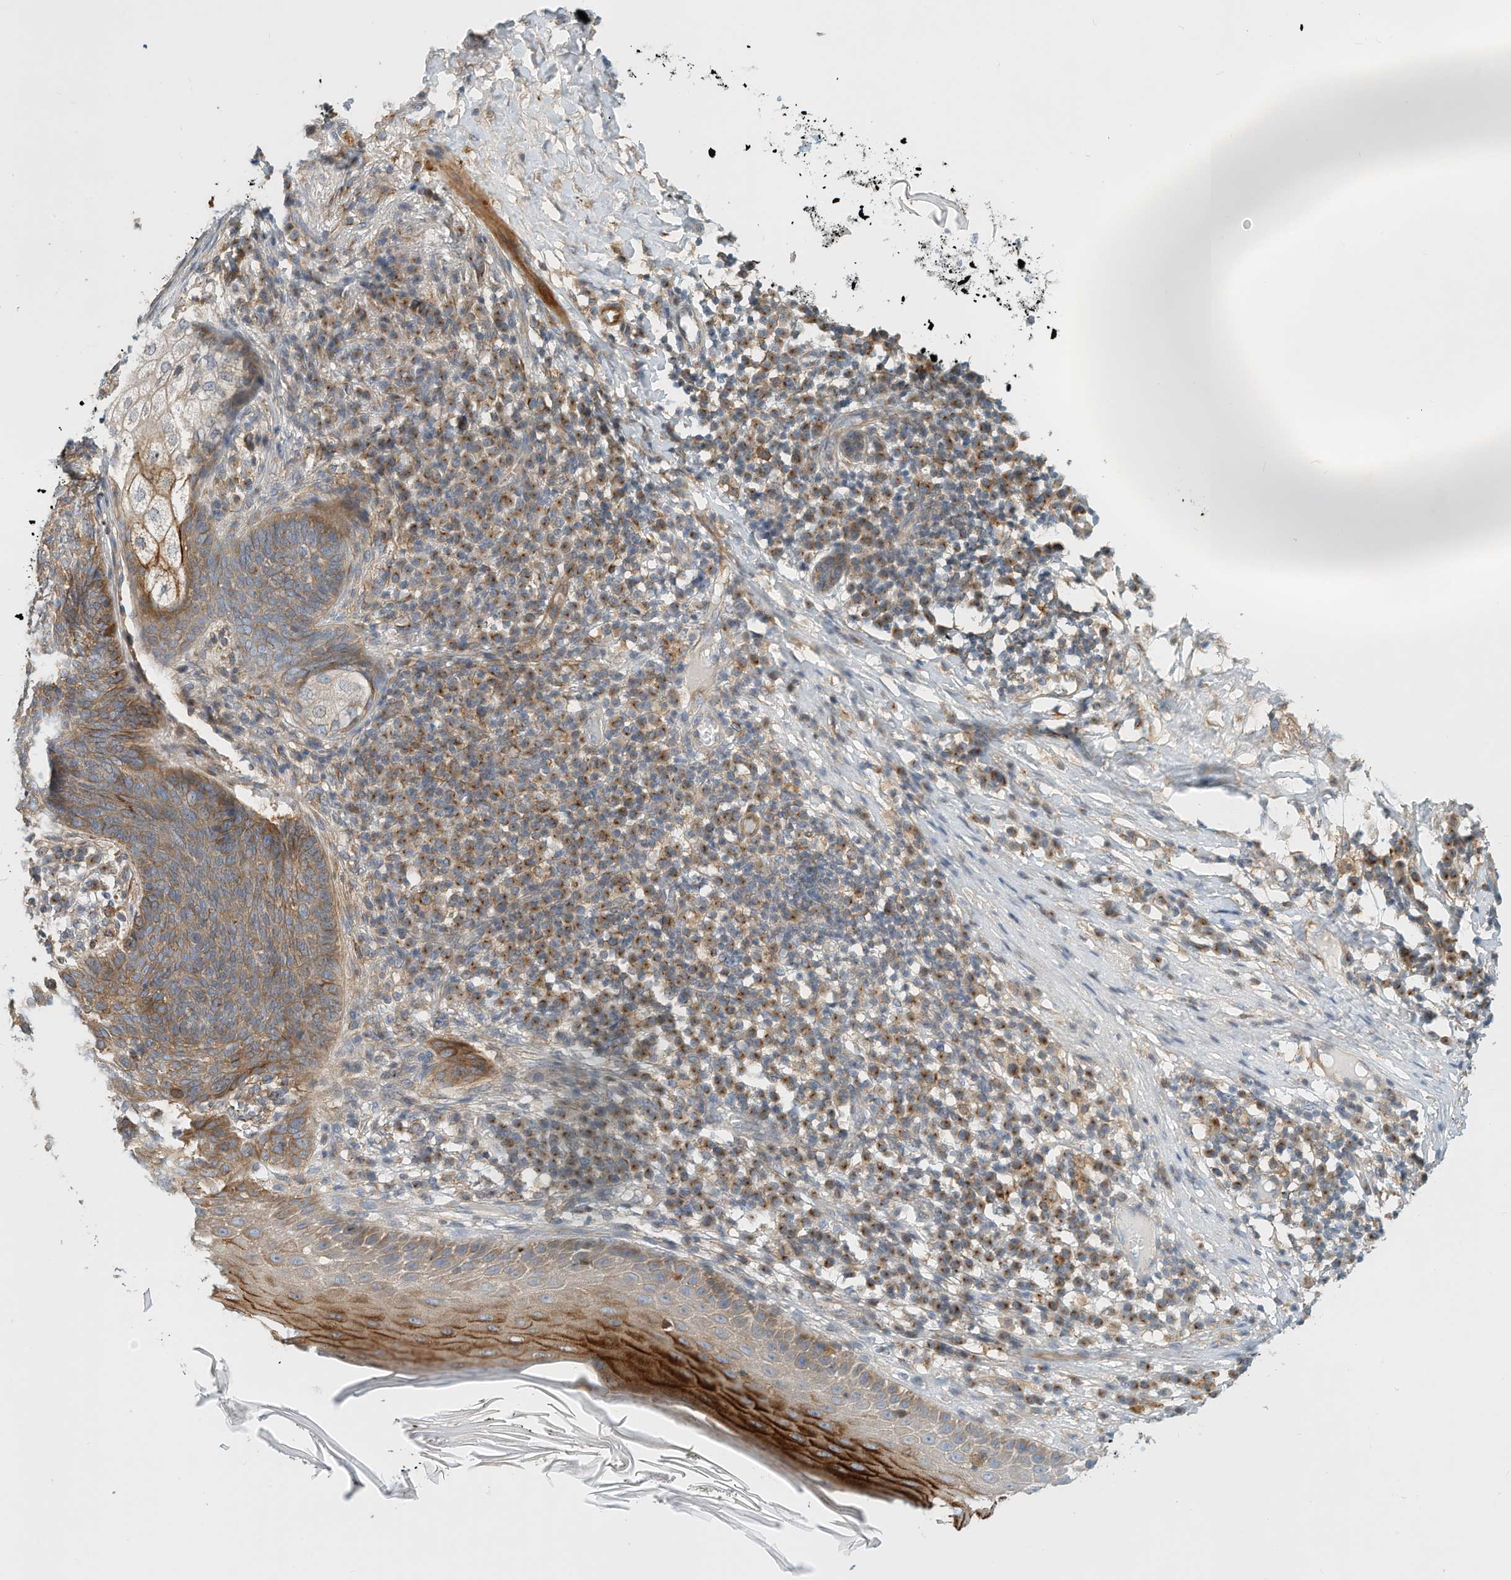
{"staining": {"intensity": "moderate", "quantity": ">75%", "location": "cytoplasmic/membranous"}, "tissue": "skin cancer", "cell_type": "Tumor cells", "image_type": "cancer", "snomed": [{"axis": "morphology", "description": "Basal cell carcinoma"}, {"axis": "topography", "description": "Skin"}], "caption": "Immunohistochemical staining of human basal cell carcinoma (skin) displays medium levels of moderate cytoplasmic/membranous protein staining in about >75% of tumor cells.", "gene": "MICAL1", "patient": {"sex": "male", "age": 85}}